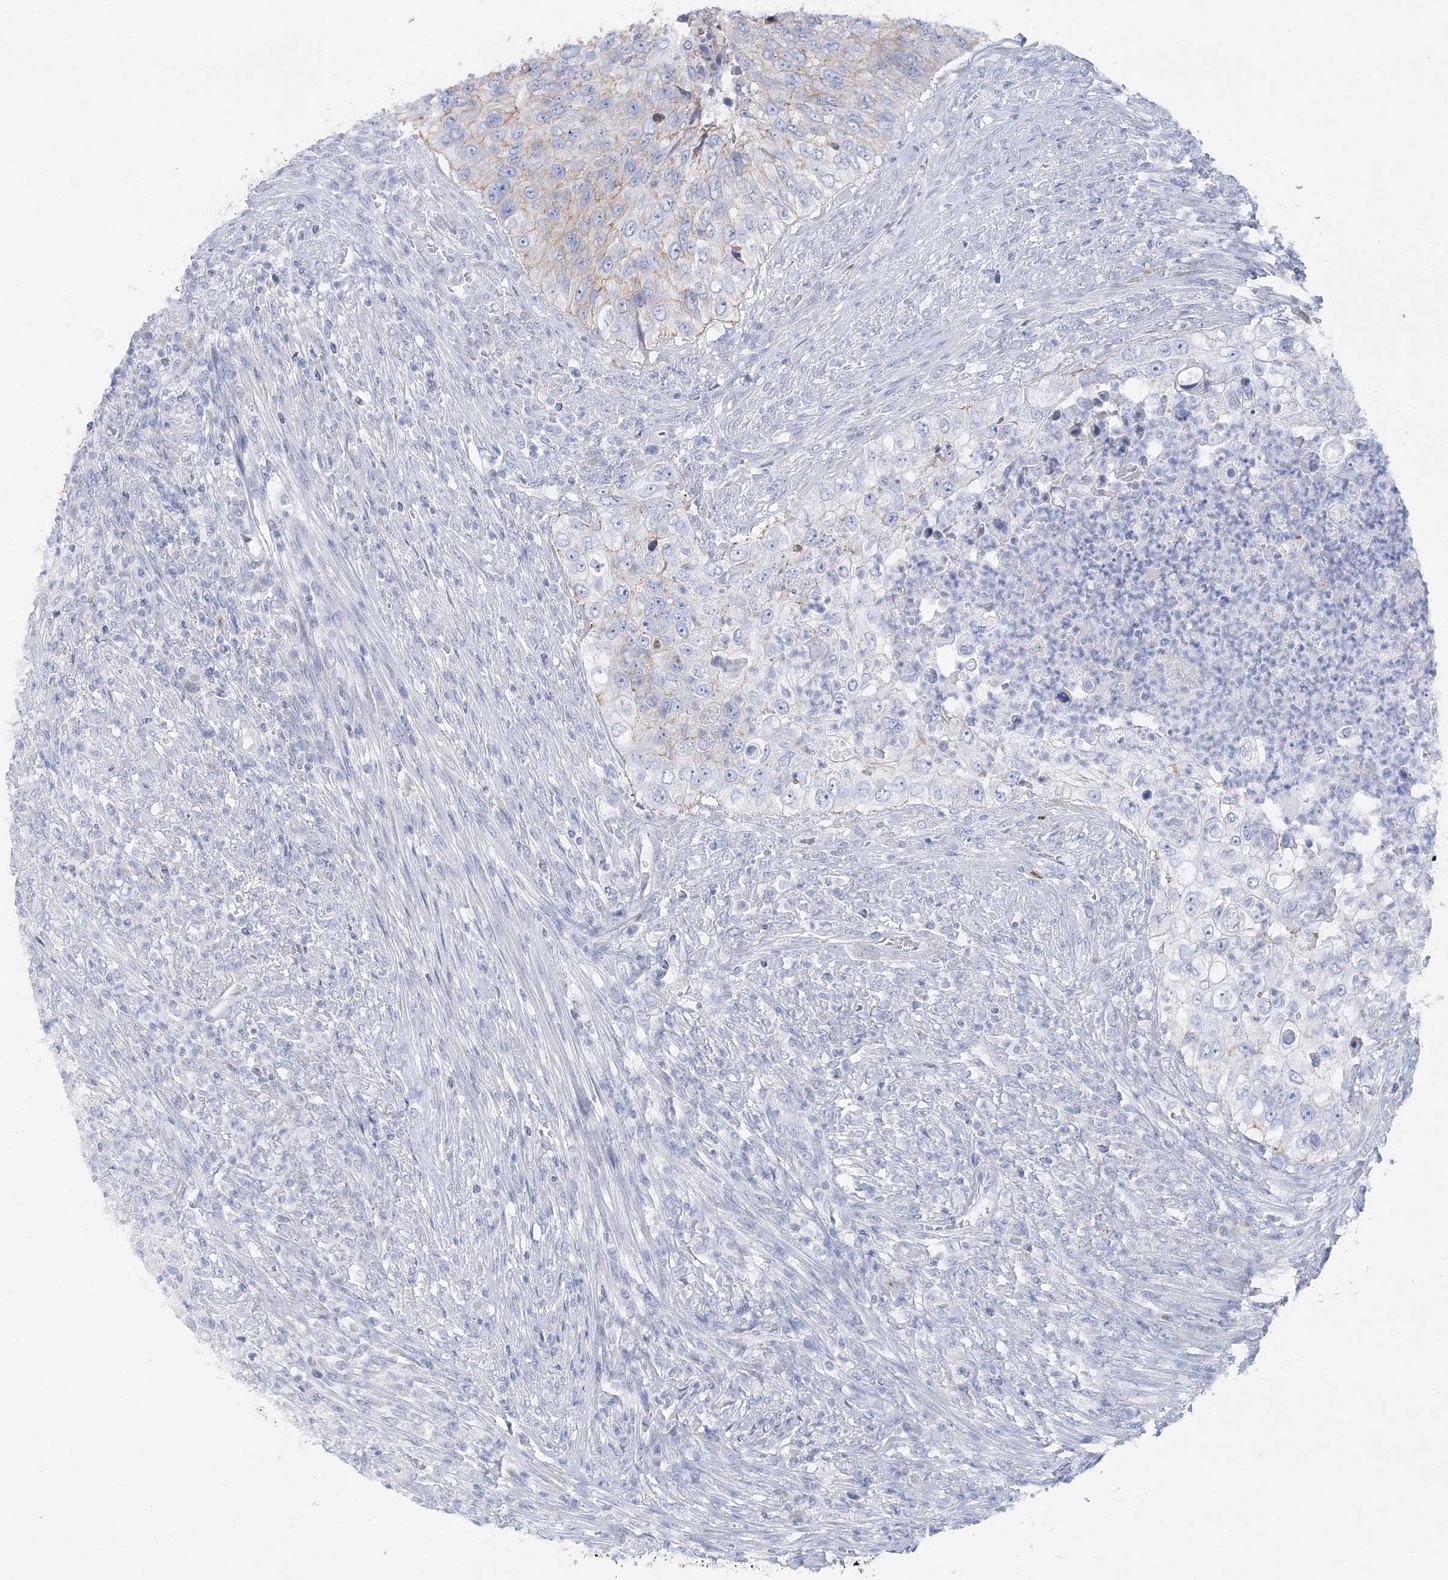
{"staining": {"intensity": "weak", "quantity": "<25%", "location": "cytoplasmic/membranous"}, "tissue": "urothelial cancer", "cell_type": "Tumor cells", "image_type": "cancer", "snomed": [{"axis": "morphology", "description": "Urothelial carcinoma, High grade"}, {"axis": "topography", "description": "Urinary bladder"}], "caption": "High magnification brightfield microscopy of urothelial cancer stained with DAB (3,3'-diaminobenzidine) (brown) and counterstained with hematoxylin (blue): tumor cells show no significant expression.", "gene": "SLC5A6", "patient": {"sex": "female", "age": 60}}